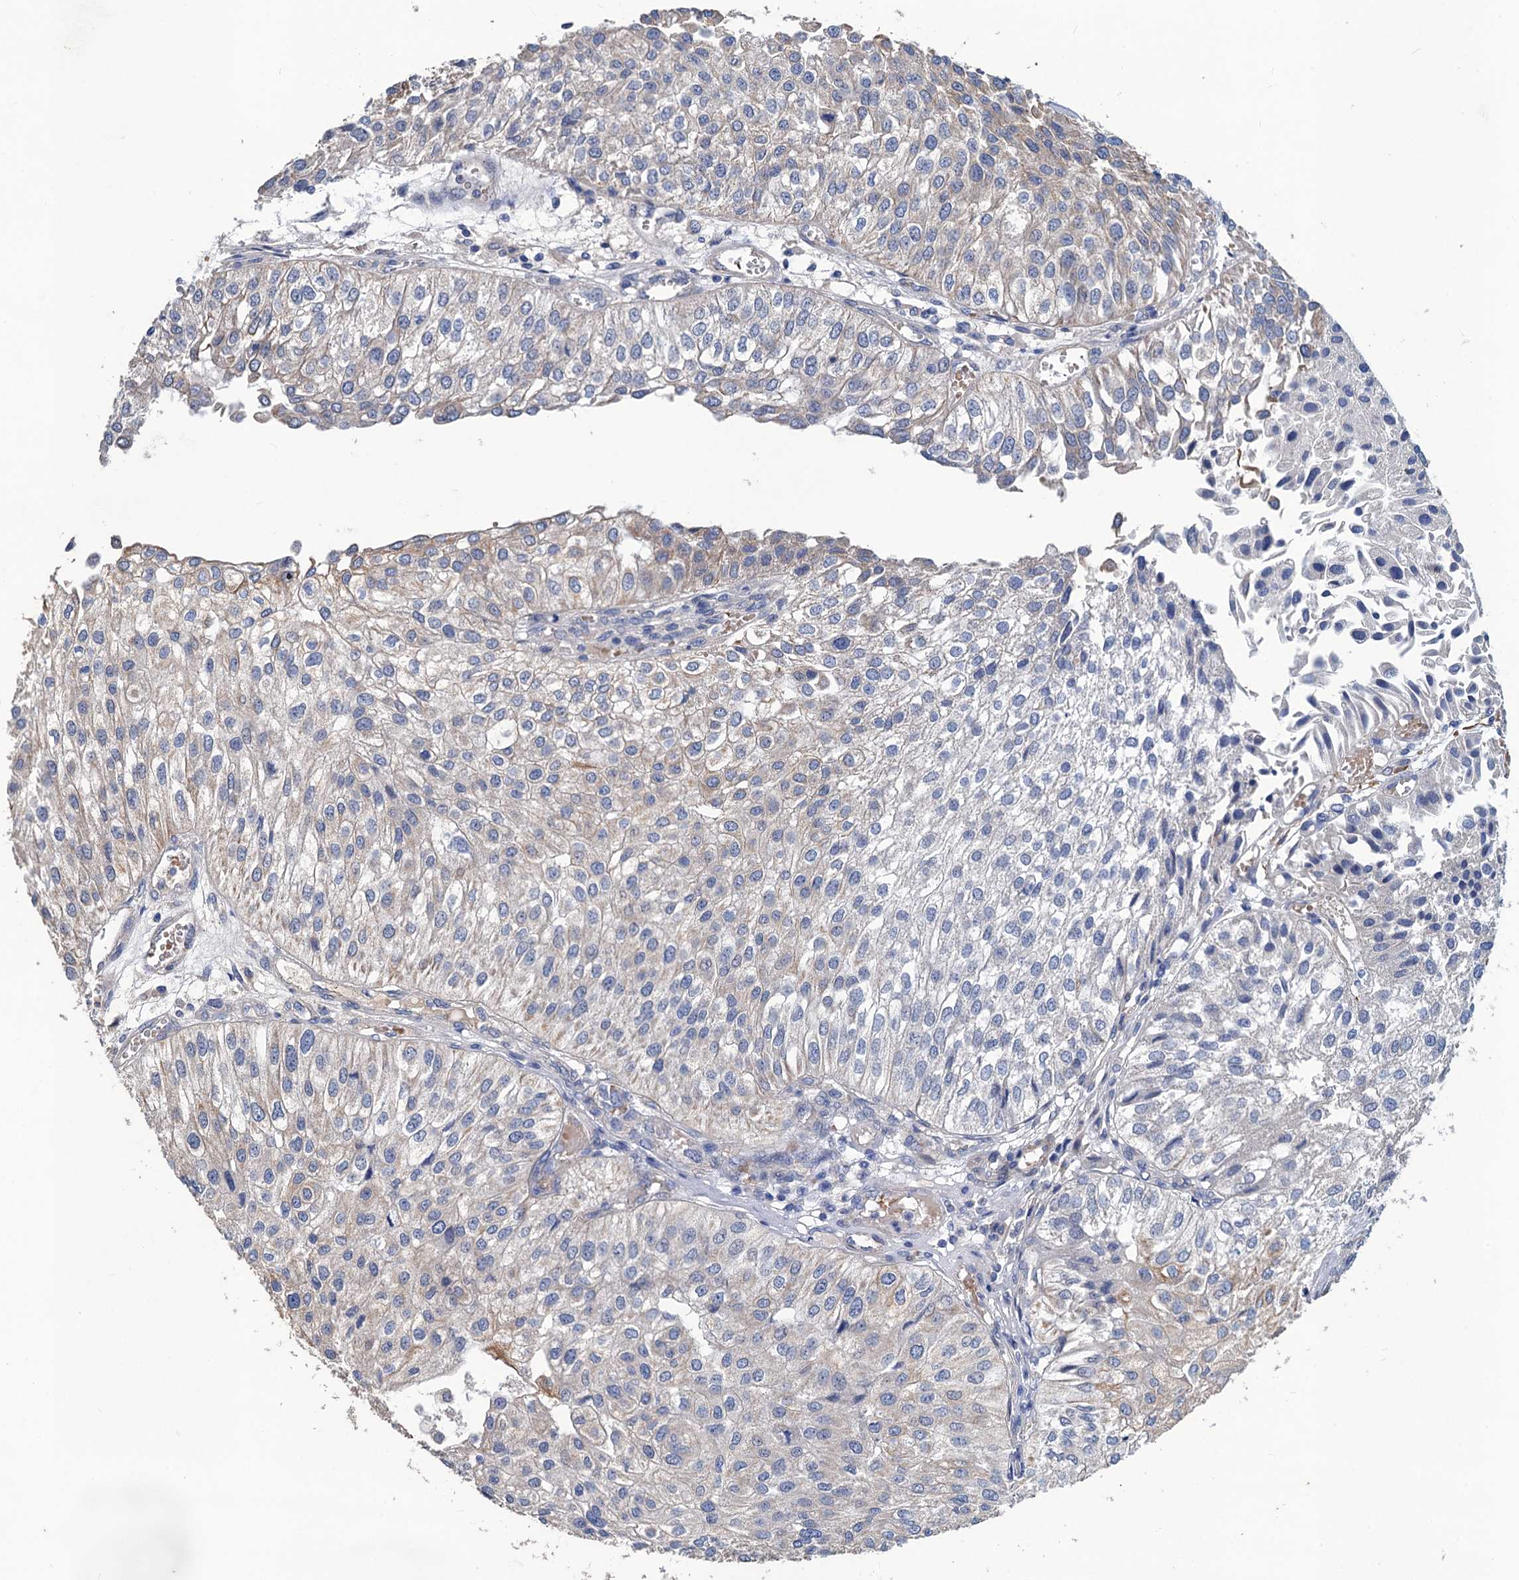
{"staining": {"intensity": "negative", "quantity": "none", "location": "none"}, "tissue": "urothelial cancer", "cell_type": "Tumor cells", "image_type": "cancer", "snomed": [{"axis": "morphology", "description": "Urothelial carcinoma, Low grade"}, {"axis": "topography", "description": "Urinary bladder"}], "caption": "This is an immunohistochemistry histopathology image of human urothelial cancer. There is no expression in tumor cells.", "gene": "SMCO3", "patient": {"sex": "female", "age": 89}}